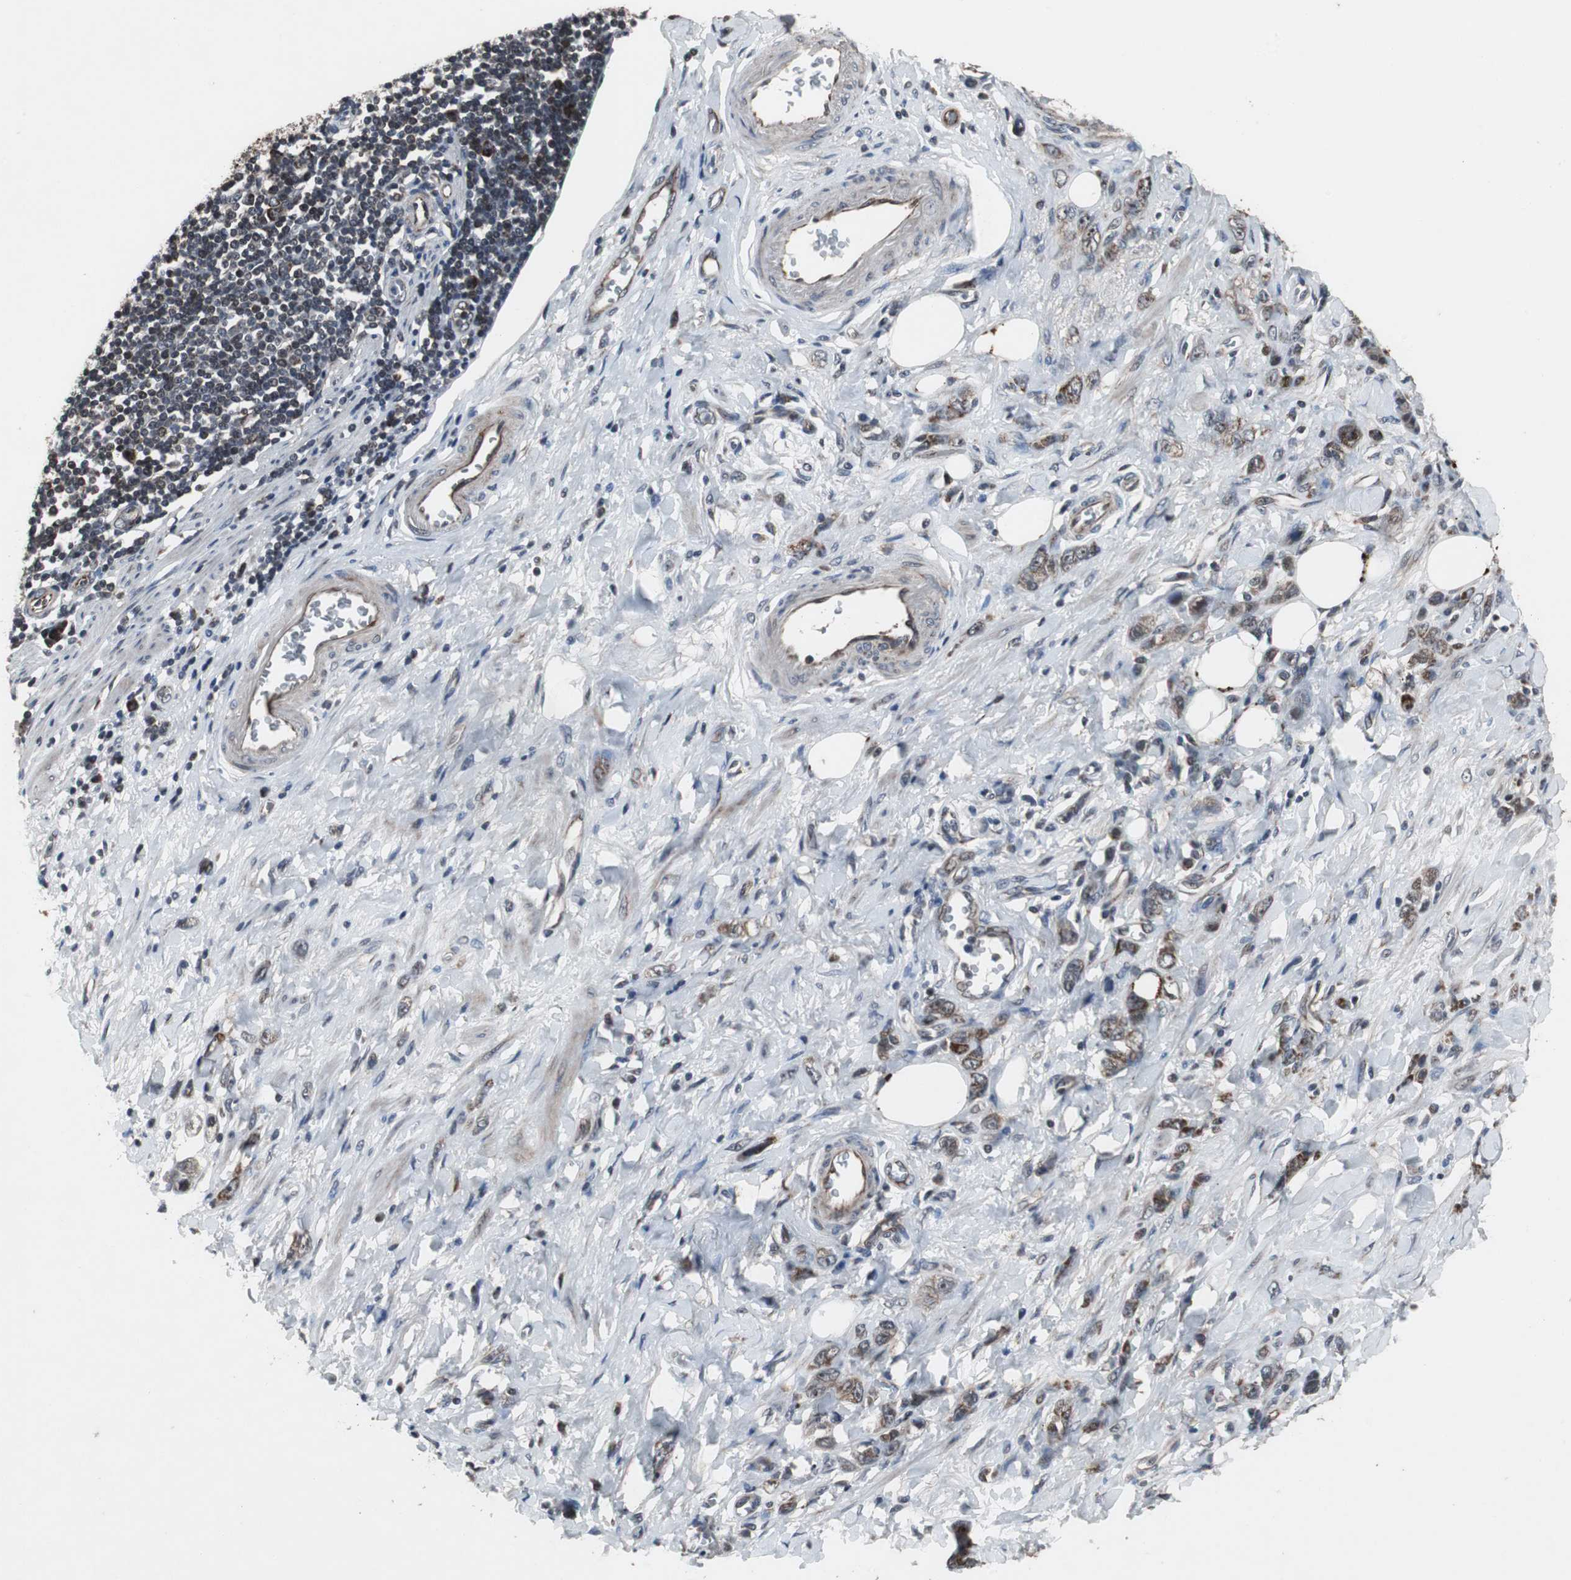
{"staining": {"intensity": "strong", "quantity": ">75%", "location": "cytoplasmic/membranous"}, "tissue": "stomach cancer", "cell_type": "Tumor cells", "image_type": "cancer", "snomed": [{"axis": "morphology", "description": "Adenocarcinoma, NOS"}, {"axis": "topography", "description": "Stomach"}], "caption": "Immunohistochemistry (IHC) photomicrograph of human stomach adenocarcinoma stained for a protein (brown), which demonstrates high levels of strong cytoplasmic/membranous staining in approximately >75% of tumor cells.", "gene": "MRPL40", "patient": {"sex": "male", "age": 82}}